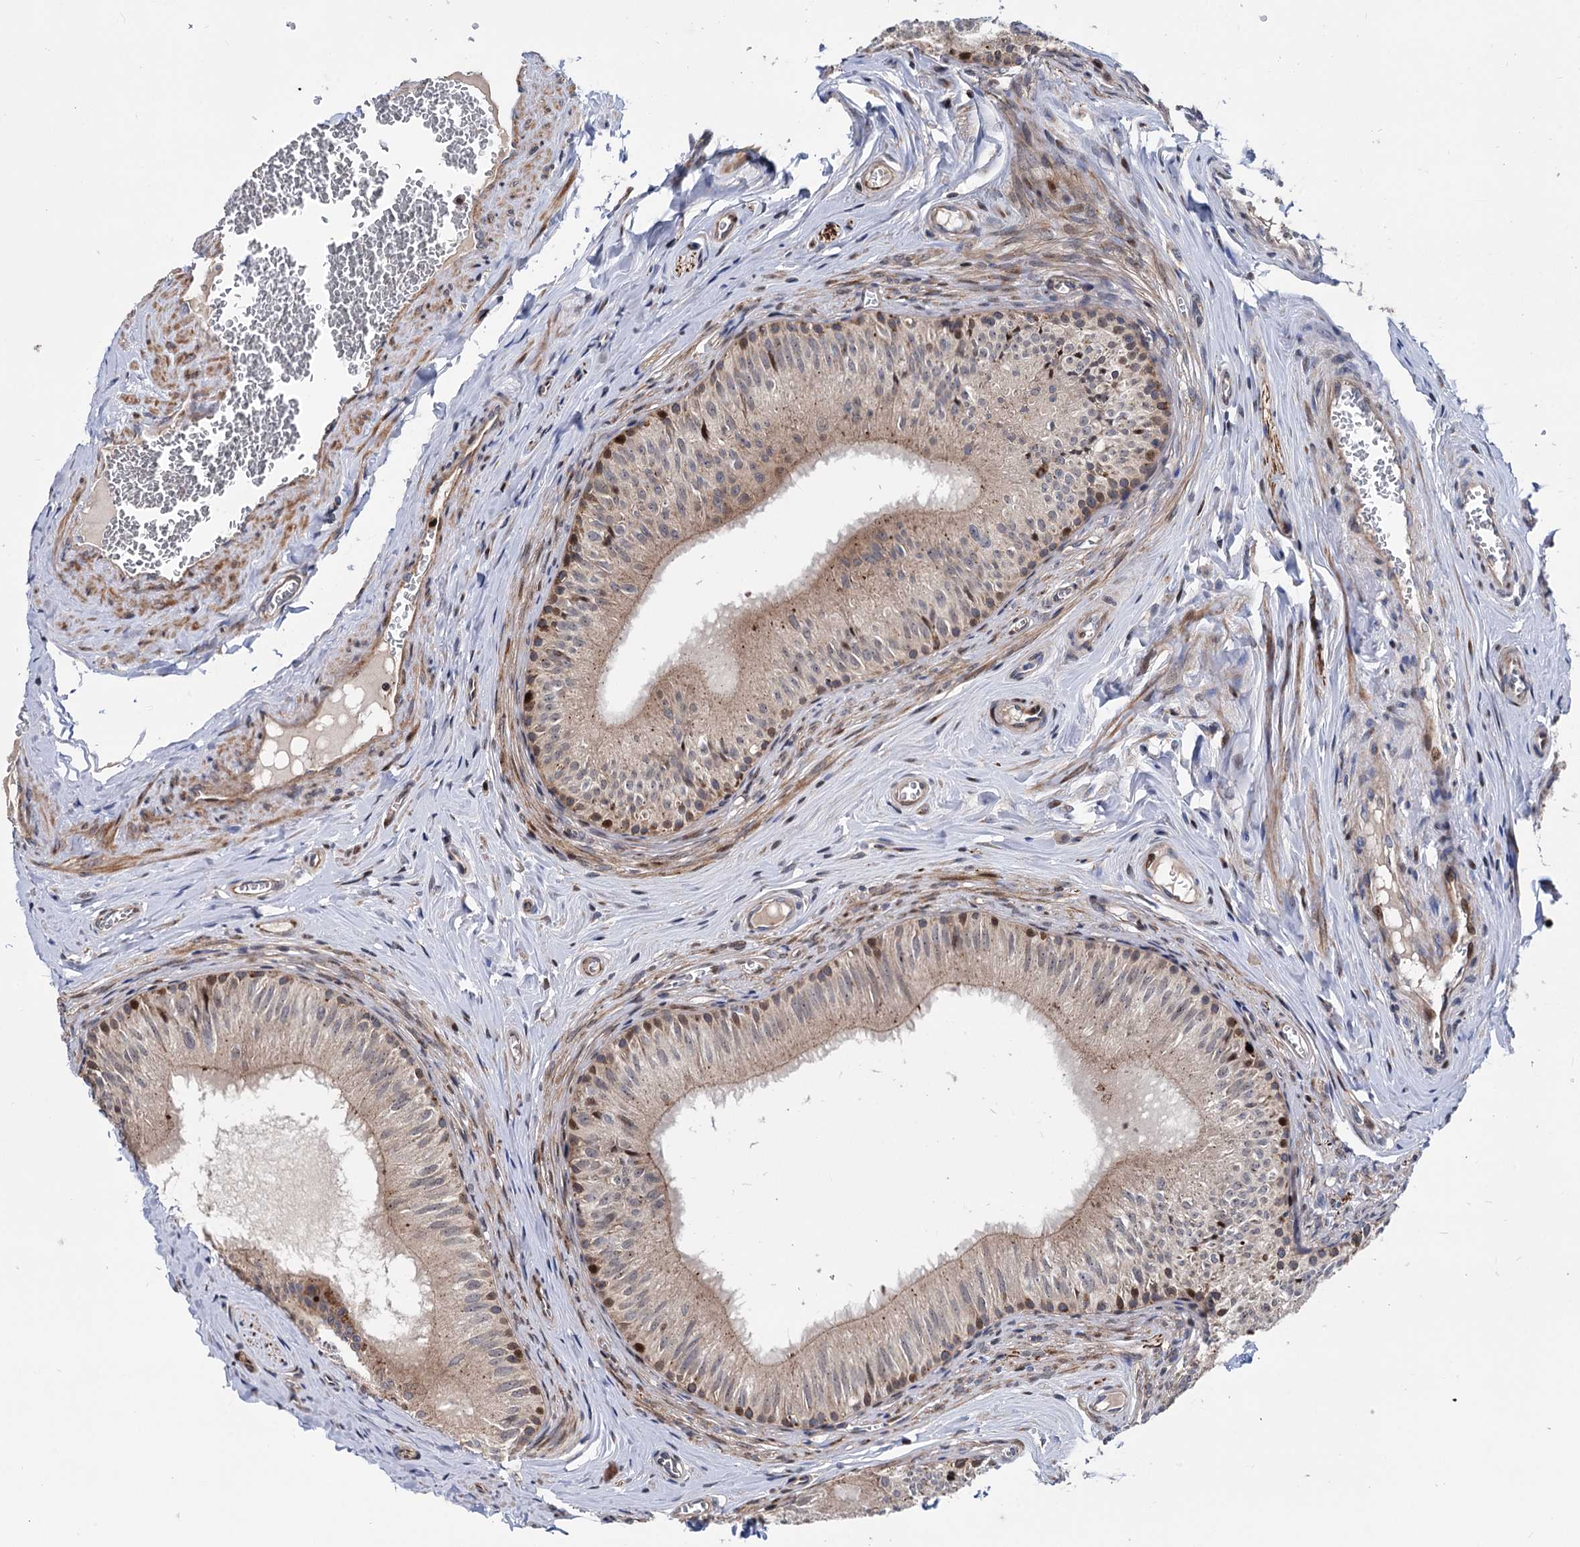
{"staining": {"intensity": "moderate", "quantity": "<25%", "location": "cytoplasmic/membranous,nuclear"}, "tissue": "epididymis", "cell_type": "Glandular cells", "image_type": "normal", "snomed": [{"axis": "morphology", "description": "Normal tissue, NOS"}, {"axis": "topography", "description": "Epididymis"}], "caption": "This is an image of IHC staining of normal epididymis, which shows moderate expression in the cytoplasmic/membranous,nuclear of glandular cells.", "gene": "UBR1", "patient": {"sex": "male", "age": 46}}